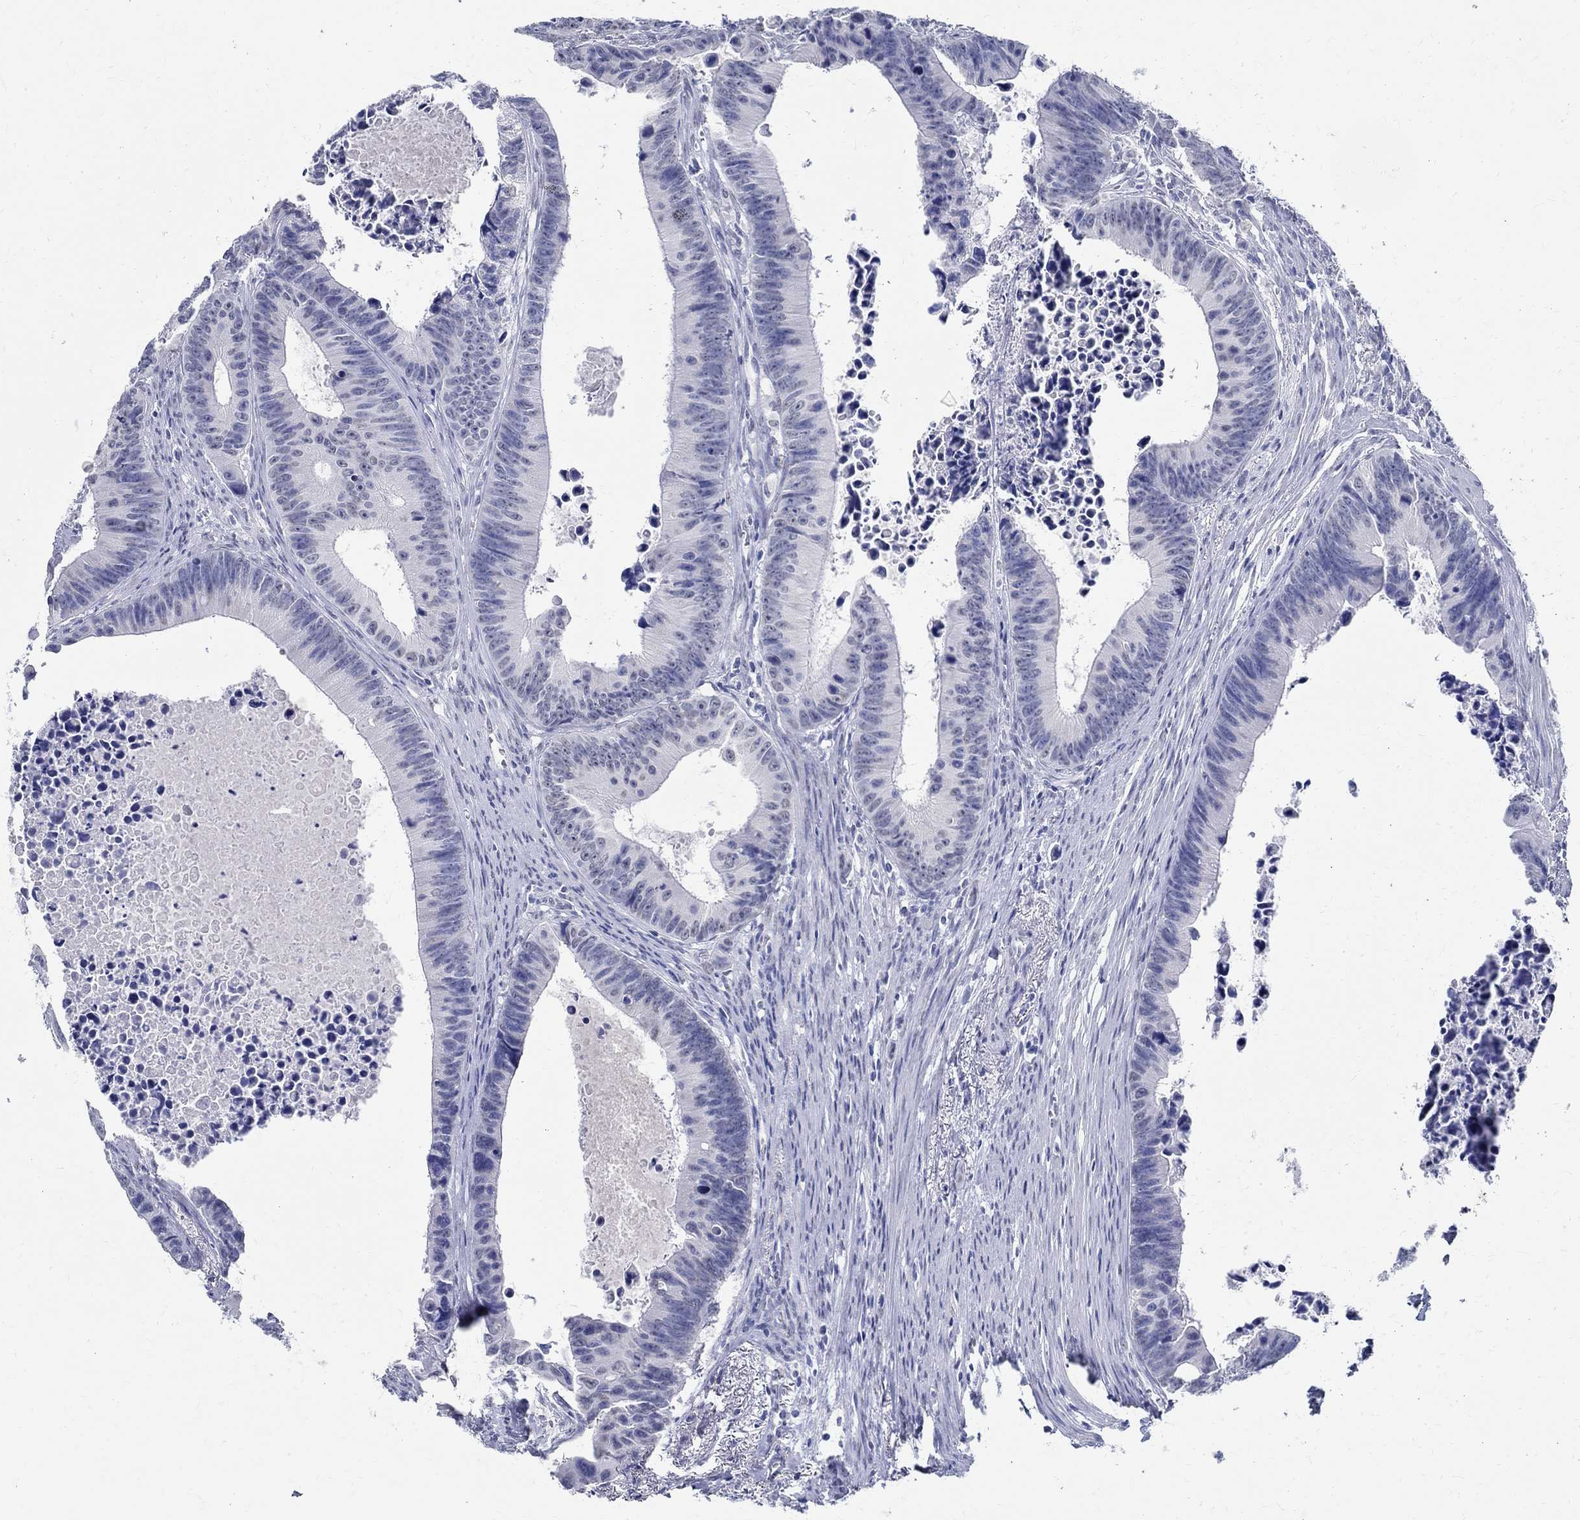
{"staining": {"intensity": "negative", "quantity": "none", "location": "none"}, "tissue": "colorectal cancer", "cell_type": "Tumor cells", "image_type": "cancer", "snomed": [{"axis": "morphology", "description": "Adenocarcinoma, NOS"}, {"axis": "topography", "description": "Colon"}], "caption": "Tumor cells show no significant protein positivity in colorectal cancer (adenocarcinoma). (DAB immunohistochemistry with hematoxylin counter stain).", "gene": "TSPAN16", "patient": {"sex": "female", "age": 87}}